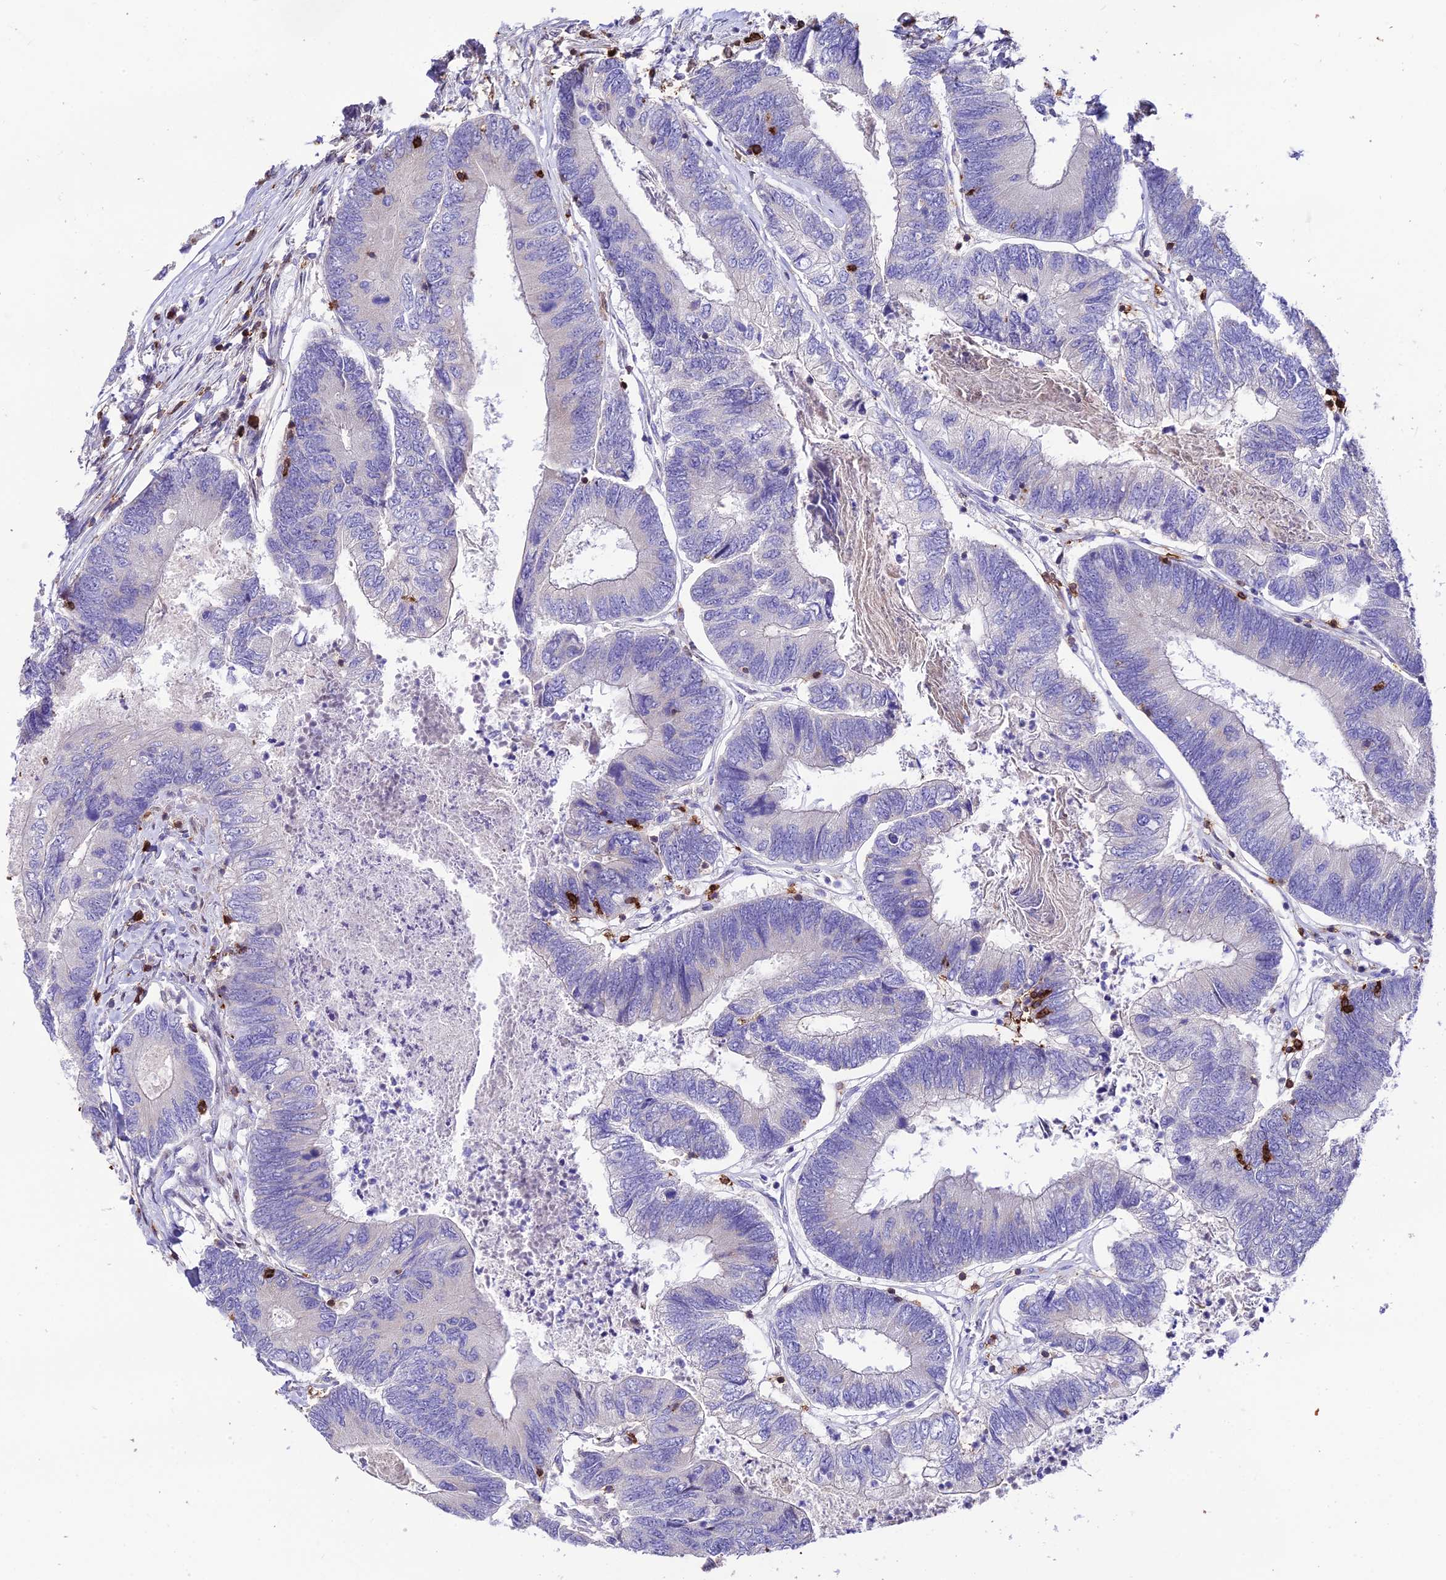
{"staining": {"intensity": "negative", "quantity": "none", "location": "none"}, "tissue": "colorectal cancer", "cell_type": "Tumor cells", "image_type": "cancer", "snomed": [{"axis": "morphology", "description": "Adenocarcinoma, NOS"}, {"axis": "topography", "description": "Colon"}], "caption": "An immunohistochemistry histopathology image of colorectal adenocarcinoma is shown. There is no staining in tumor cells of colorectal adenocarcinoma. (DAB (3,3'-diaminobenzidine) immunohistochemistry (IHC), high magnification).", "gene": "PTPRCAP", "patient": {"sex": "female", "age": 67}}